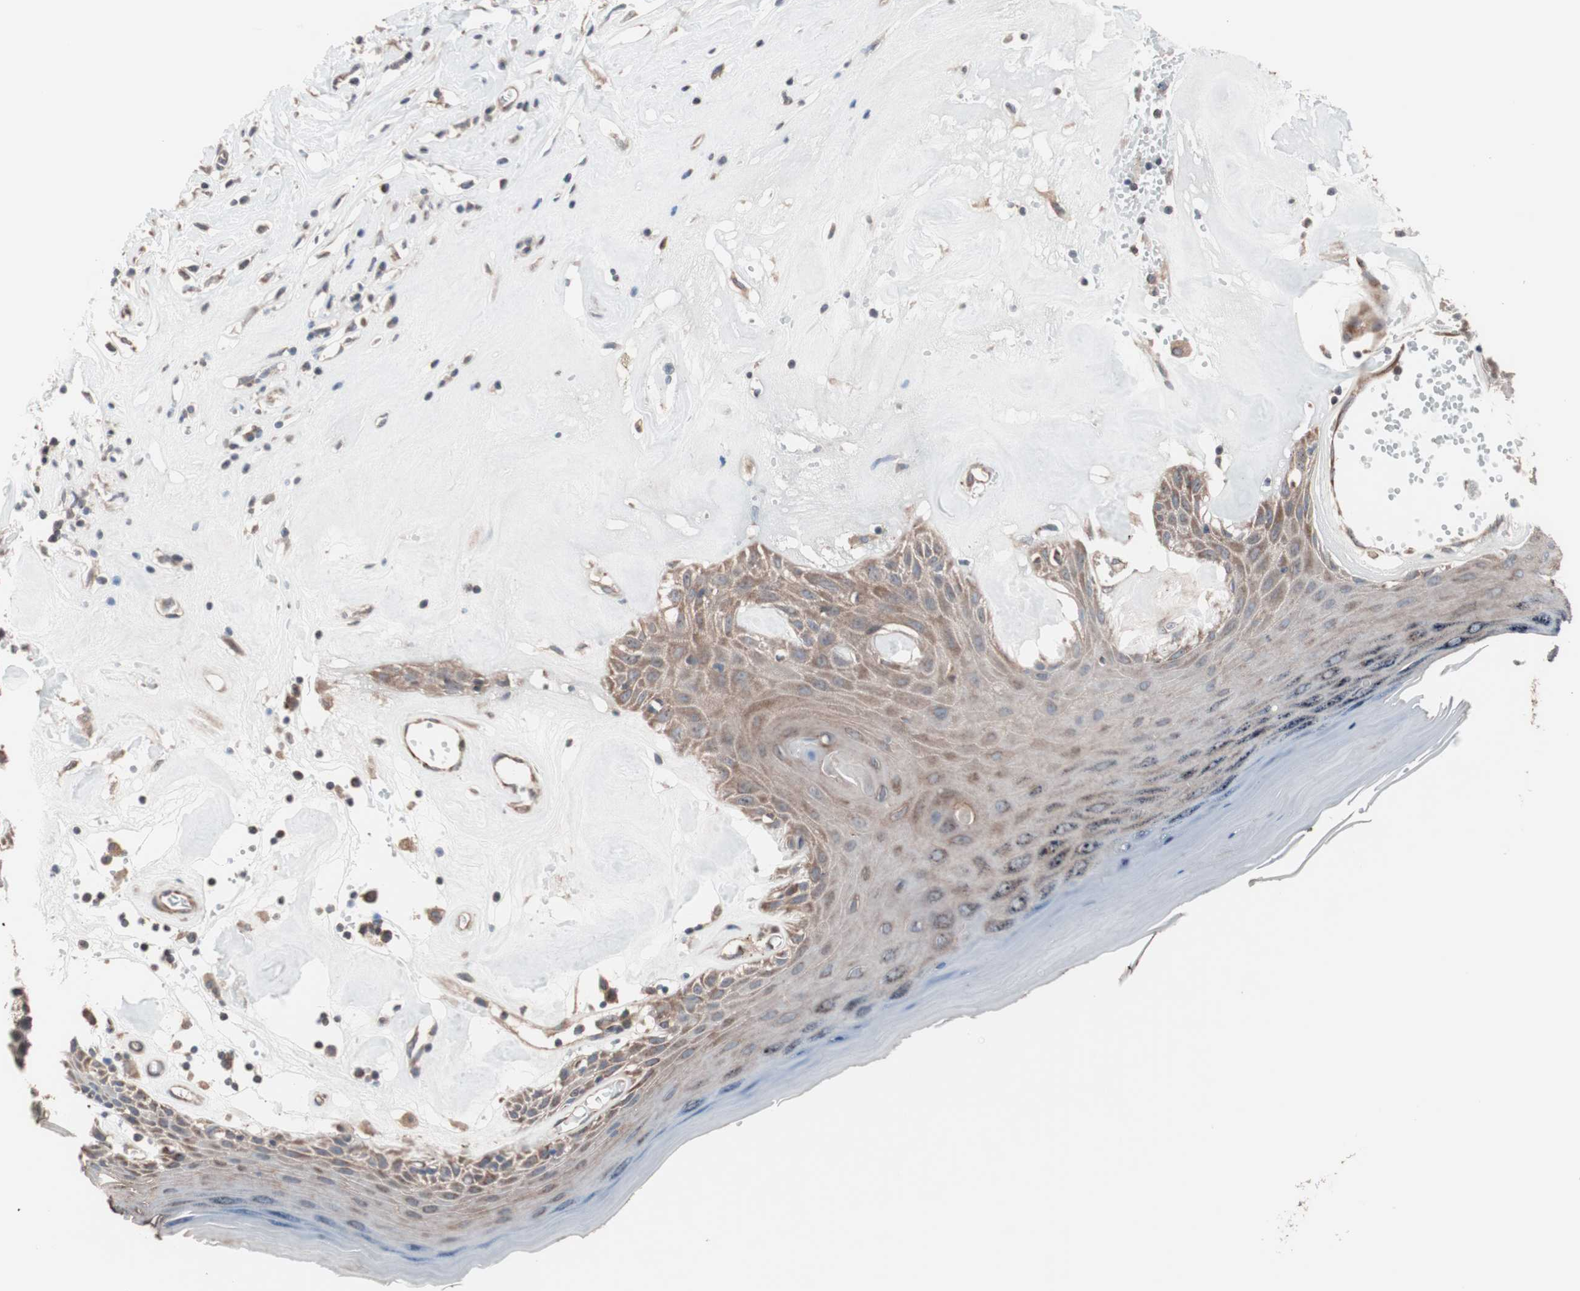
{"staining": {"intensity": "moderate", "quantity": ">75%", "location": "cytoplasmic/membranous"}, "tissue": "skin", "cell_type": "Epidermal cells", "image_type": "normal", "snomed": [{"axis": "morphology", "description": "Normal tissue, NOS"}, {"axis": "morphology", "description": "Inflammation, NOS"}, {"axis": "topography", "description": "Vulva"}], "caption": "Immunohistochemistry (IHC) of benign human skin displays medium levels of moderate cytoplasmic/membranous positivity in about >75% of epidermal cells.", "gene": "CTTNBP2NL", "patient": {"sex": "female", "age": 84}}